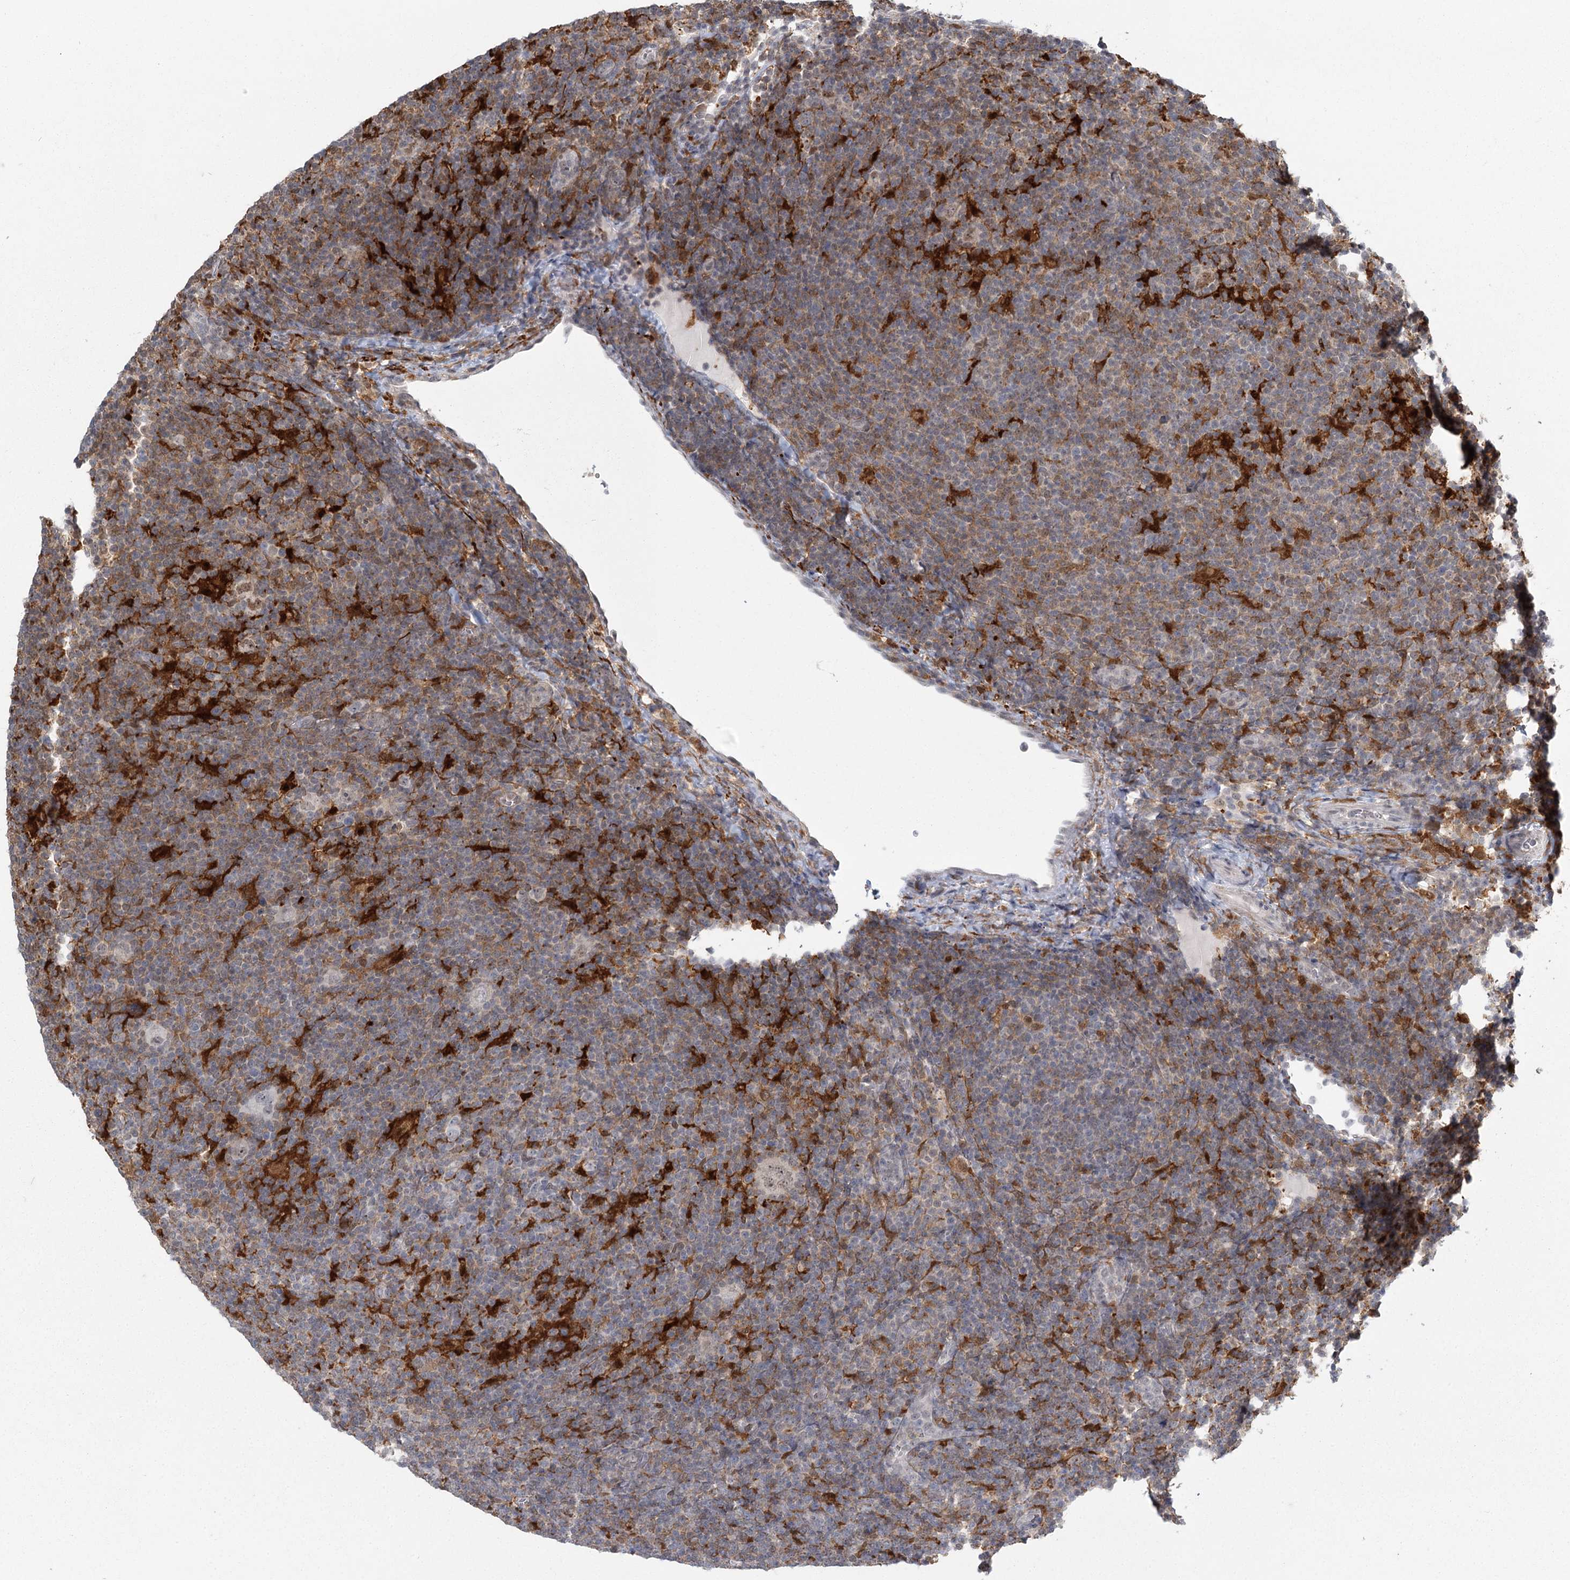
{"staining": {"intensity": "weak", "quantity": "<25%", "location": "cytoplasmic/membranous,nuclear"}, "tissue": "lymphoma", "cell_type": "Tumor cells", "image_type": "cancer", "snomed": [{"axis": "morphology", "description": "Hodgkin's disease, NOS"}, {"axis": "topography", "description": "Lymph node"}], "caption": "Image shows no protein staining in tumor cells of Hodgkin's disease tissue. (DAB IHC with hematoxylin counter stain).", "gene": "TMEM70", "patient": {"sex": "female", "age": 57}}